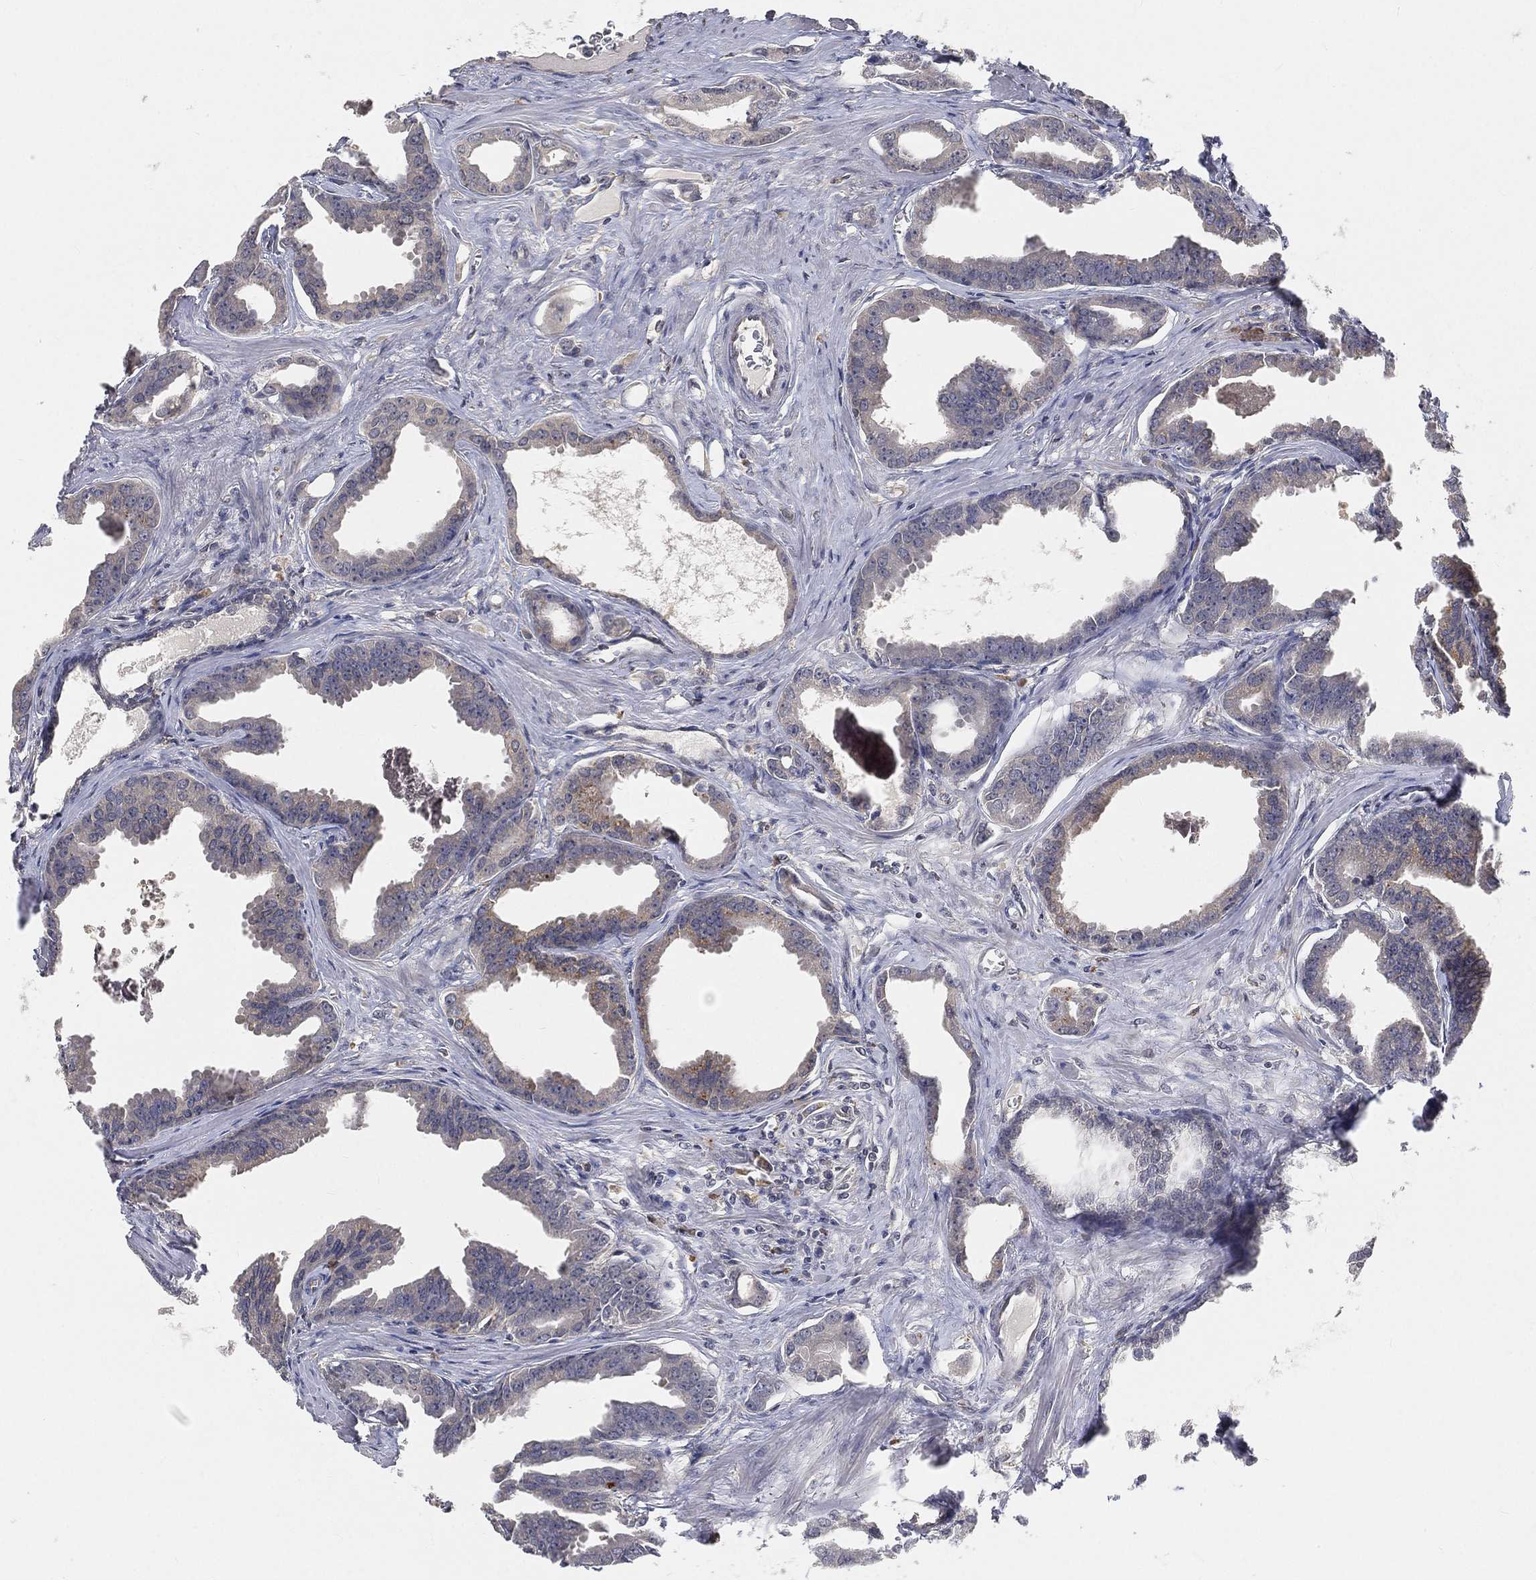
{"staining": {"intensity": "weak", "quantity": "<25%", "location": "cytoplasmic/membranous"}, "tissue": "prostate cancer", "cell_type": "Tumor cells", "image_type": "cancer", "snomed": [{"axis": "morphology", "description": "Adenocarcinoma, NOS"}, {"axis": "topography", "description": "Prostate"}], "caption": "Immunohistochemical staining of prostate adenocarcinoma demonstrates no significant positivity in tumor cells. Nuclei are stained in blue.", "gene": "MAPK1", "patient": {"sex": "male", "age": 66}}